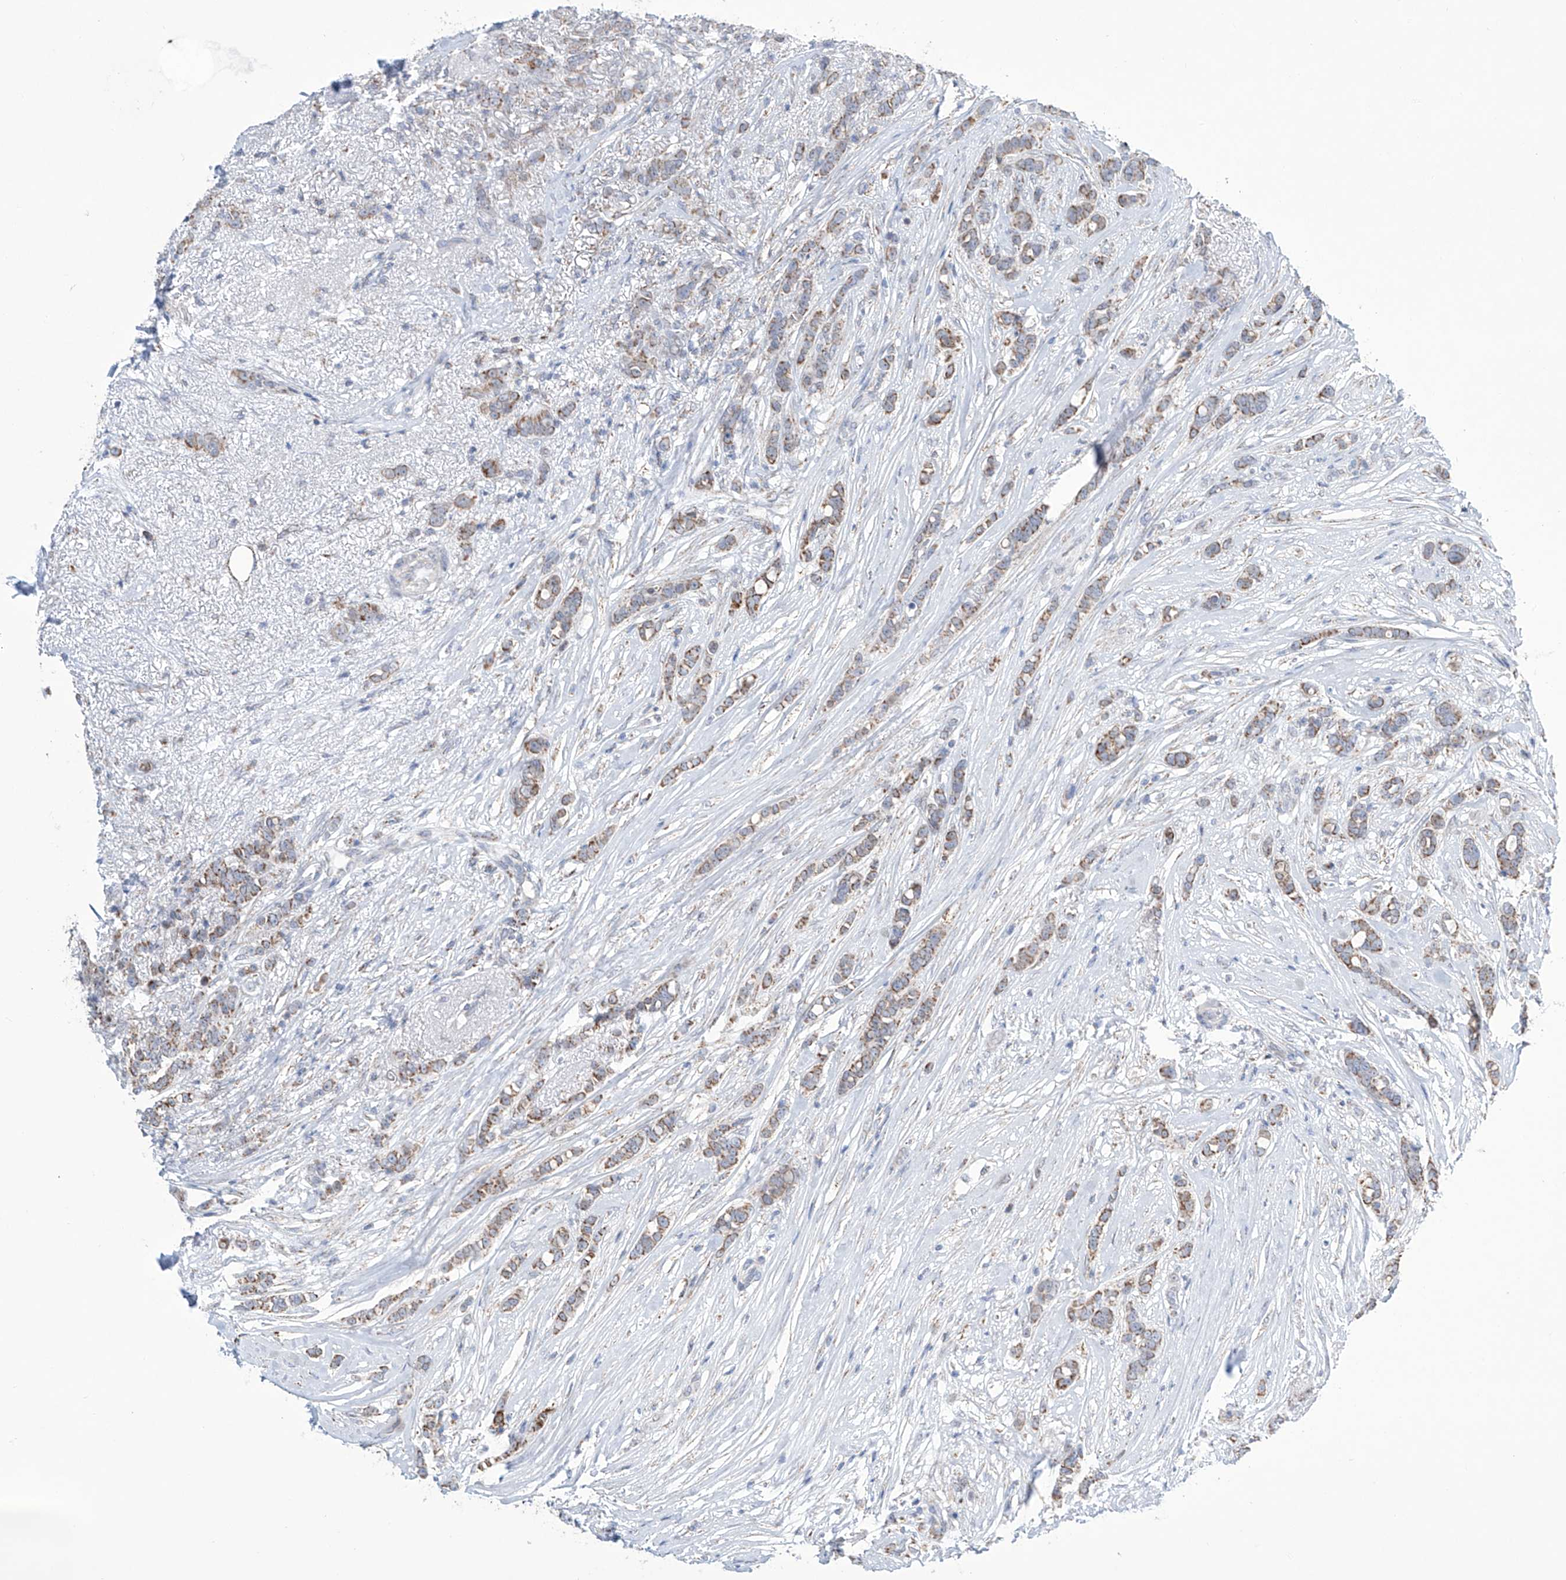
{"staining": {"intensity": "moderate", "quantity": ">75%", "location": "cytoplasmic/membranous"}, "tissue": "breast cancer", "cell_type": "Tumor cells", "image_type": "cancer", "snomed": [{"axis": "morphology", "description": "Lobular carcinoma"}, {"axis": "topography", "description": "Breast"}], "caption": "This is a histology image of IHC staining of breast lobular carcinoma, which shows moderate expression in the cytoplasmic/membranous of tumor cells.", "gene": "ALDH6A1", "patient": {"sex": "female", "age": 51}}